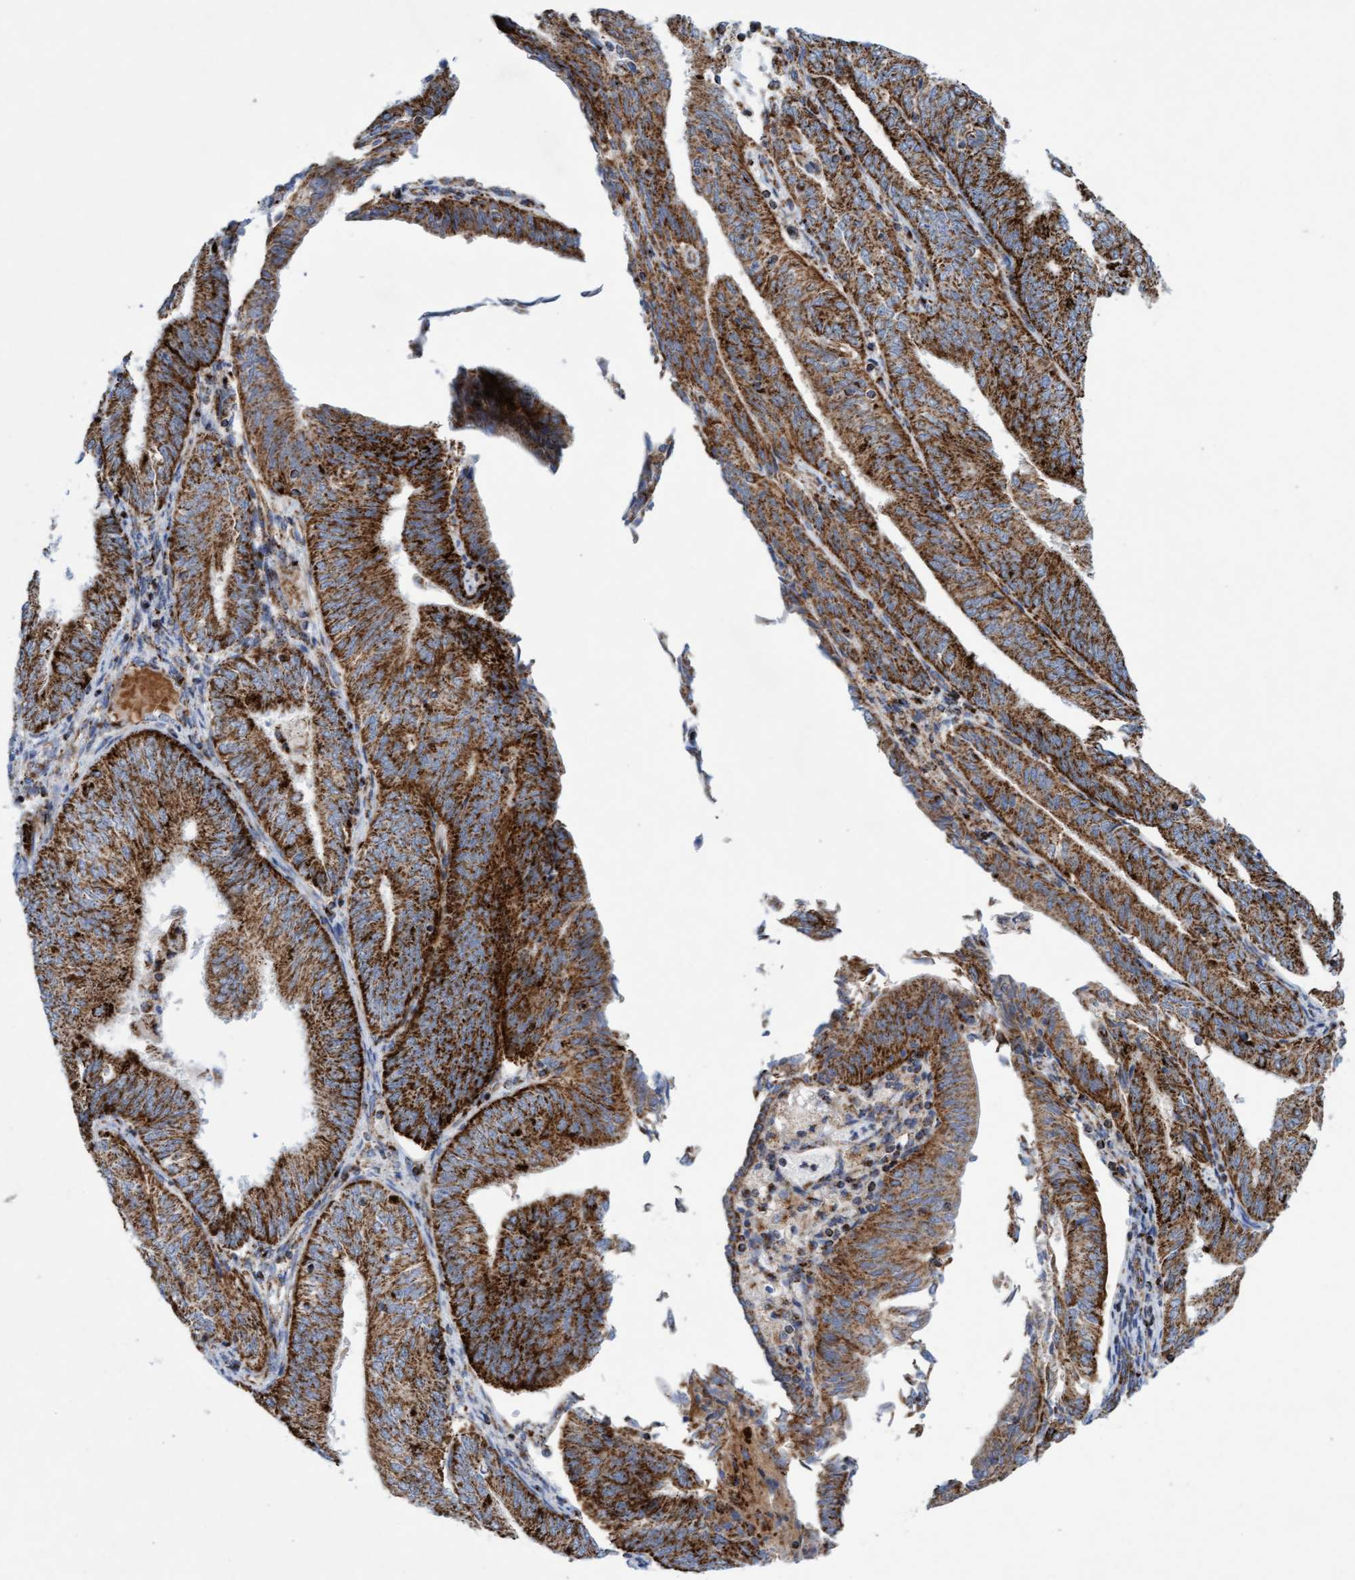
{"staining": {"intensity": "strong", "quantity": ">75%", "location": "cytoplasmic/membranous"}, "tissue": "endometrial cancer", "cell_type": "Tumor cells", "image_type": "cancer", "snomed": [{"axis": "morphology", "description": "Adenocarcinoma, NOS"}, {"axis": "topography", "description": "Endometrium"}], "caption": "Strong cytoplasmic/membranous staining is identified in about >75% of tumor cells in adenocarcinoma (endometrial).", "gene": "GGTA1", "patient": {"sex": "female", "age": 58}}